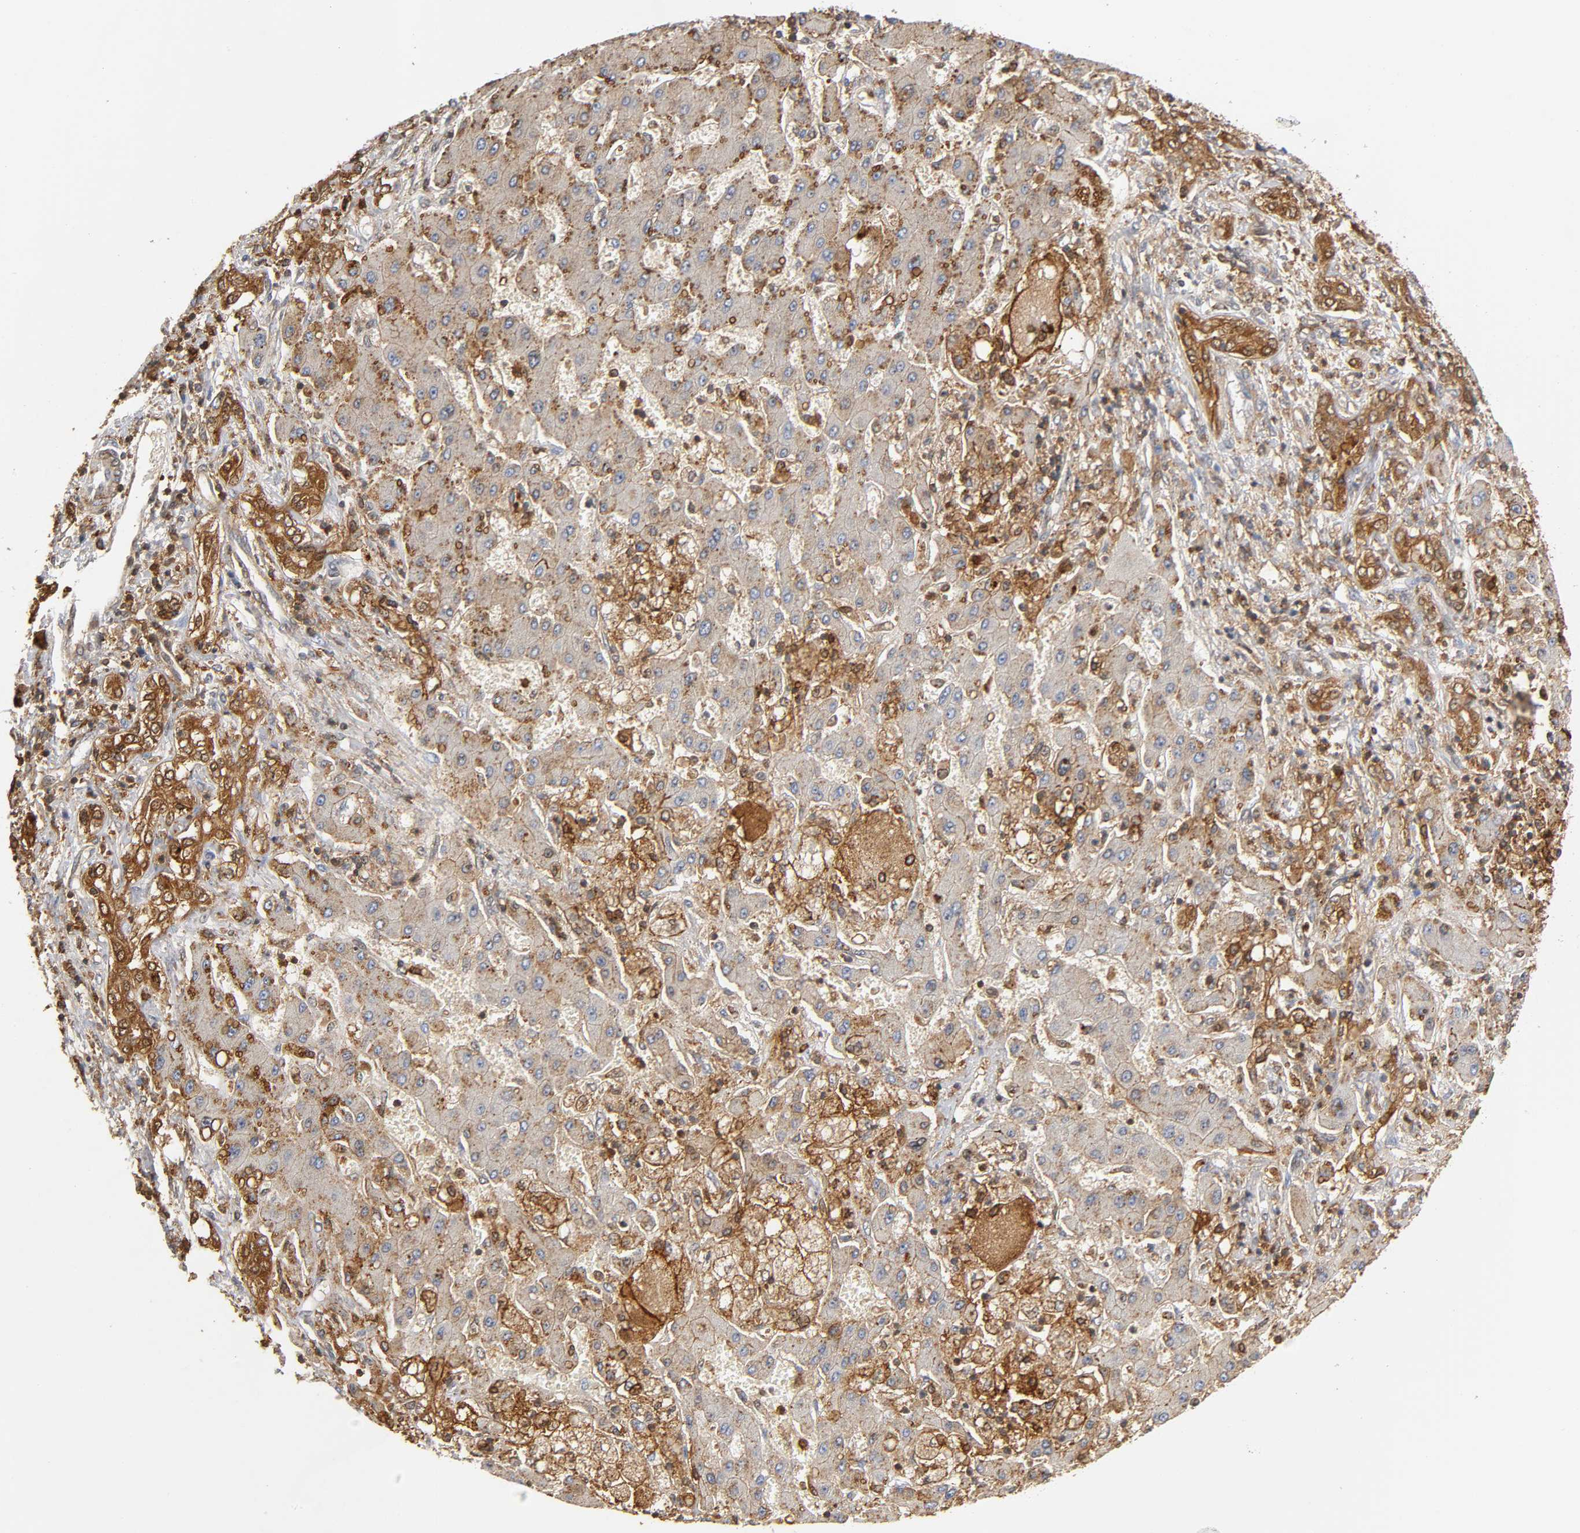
{"staining": {"intensity": "moderate", "quantity": ">75%", "location": "cytoplasmic/membranous,nuclear"}, "tissue": "liver cancer", "cell_type": "Tumor cells", "image_type": "cancer", "snomed": [{"axis": "morphology", "description": "Cholangiocarcinoma"}, {"axis": "topography", "description": "Liver"}], "caption": "Brown immunohistochemical staining in liver cancer (cholangiocarcinoma) exhibits moderate cytoplasmic/membranous and nuclear positivity in approximately >75% of tumor cells.", "gene": "ANXA11", "patient": {"sex": "male", "age": 50}}